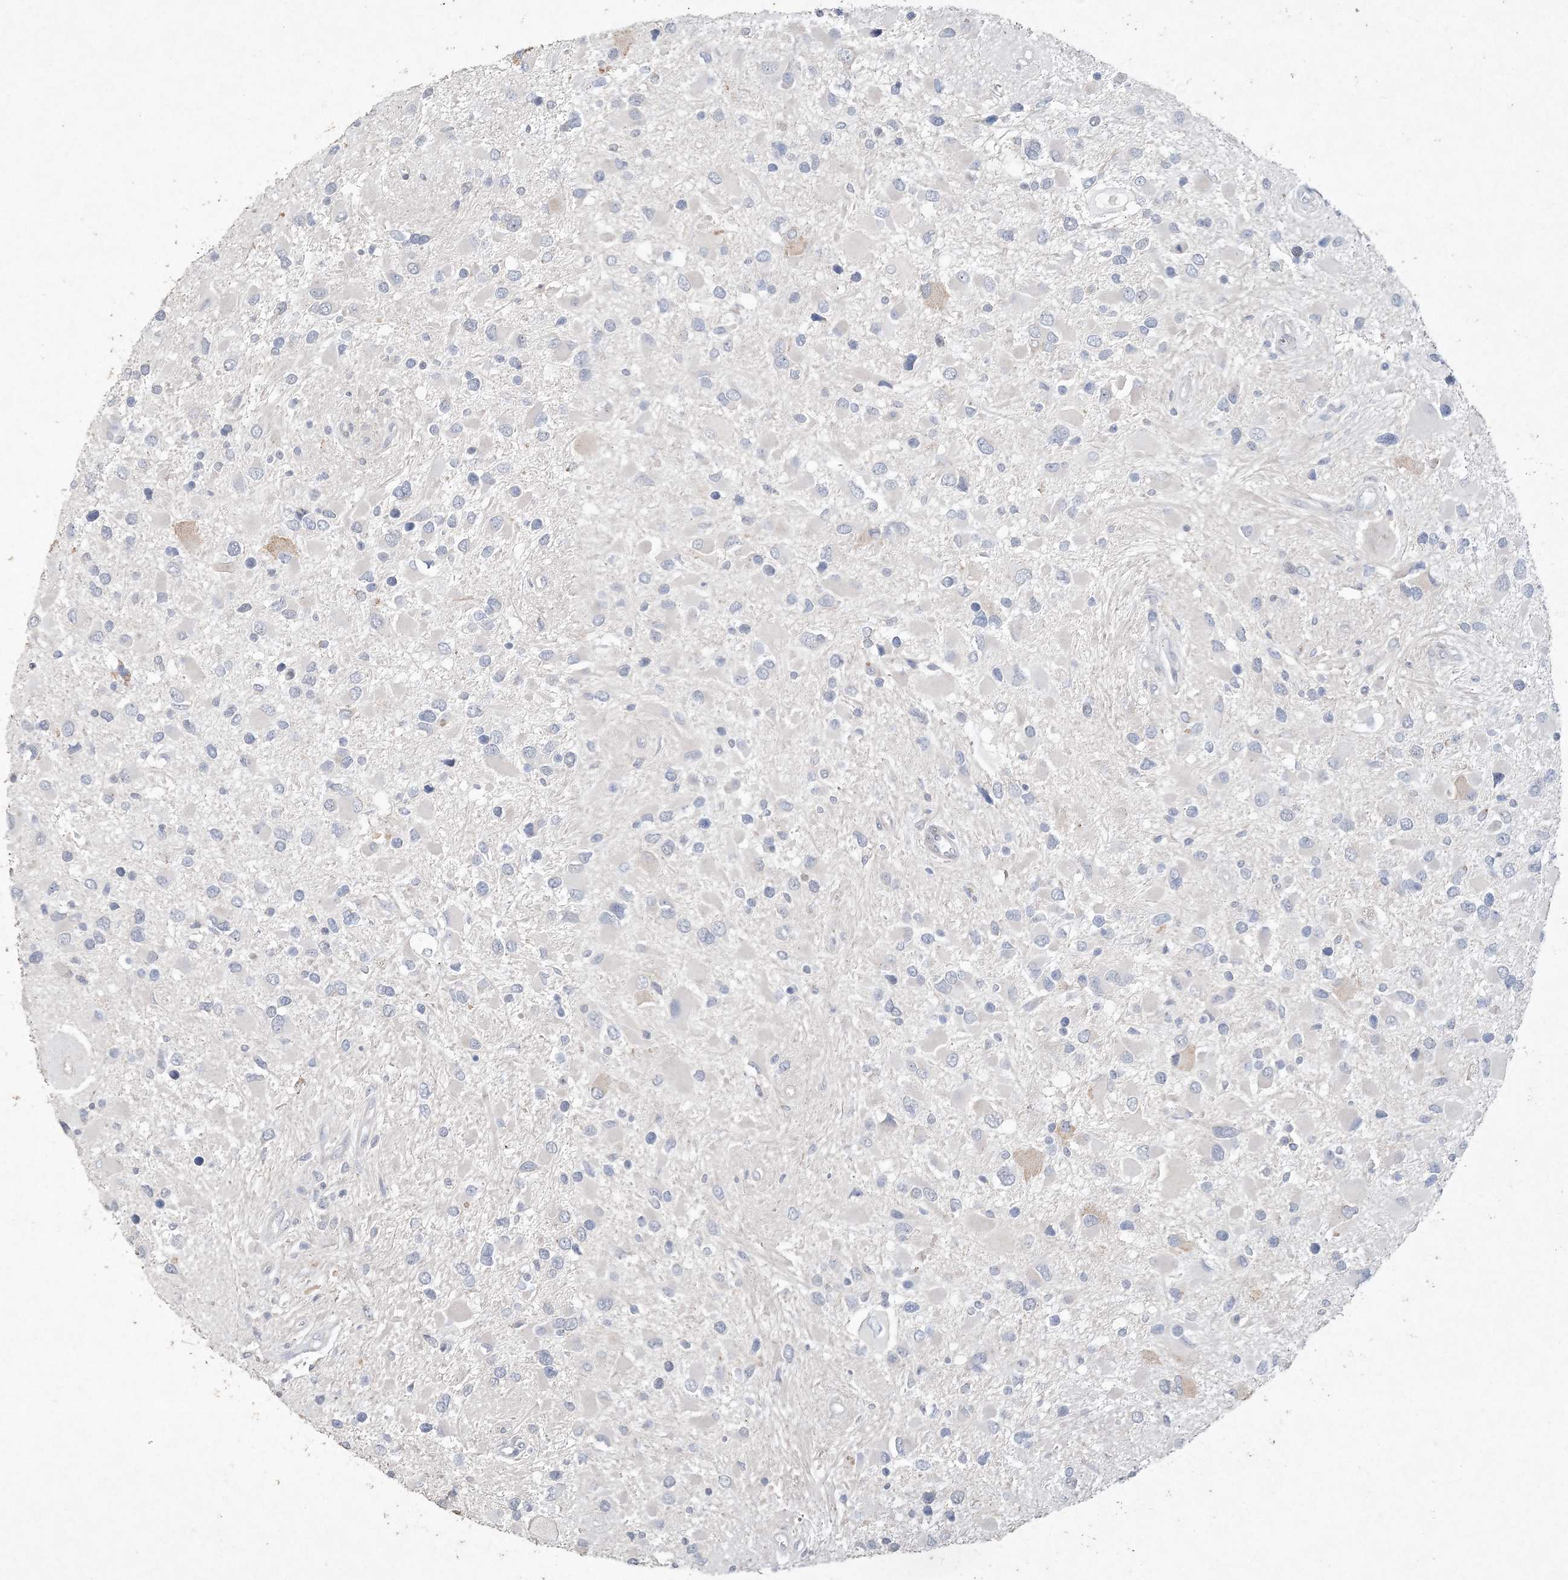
{"staining": {"intensity": "weak", "quantity": "<25%", "location": "cytoplasmic/membranous"}, "tissue": "glioma", "cell_type": "Tumor cells", "image_type": "cancer", "snomed": [{"axis": "morphology", "description": "Glioma, malignant, High grade"}, {"axis": "topography", "description": "Brain"}], "caption": "The immunohistochemistry (IHC) histopathology image has no significant positivity in tumor cells of glioma tissue.", "gene": "DNAH5", "patient": {"sex": "male", "age": 53}}